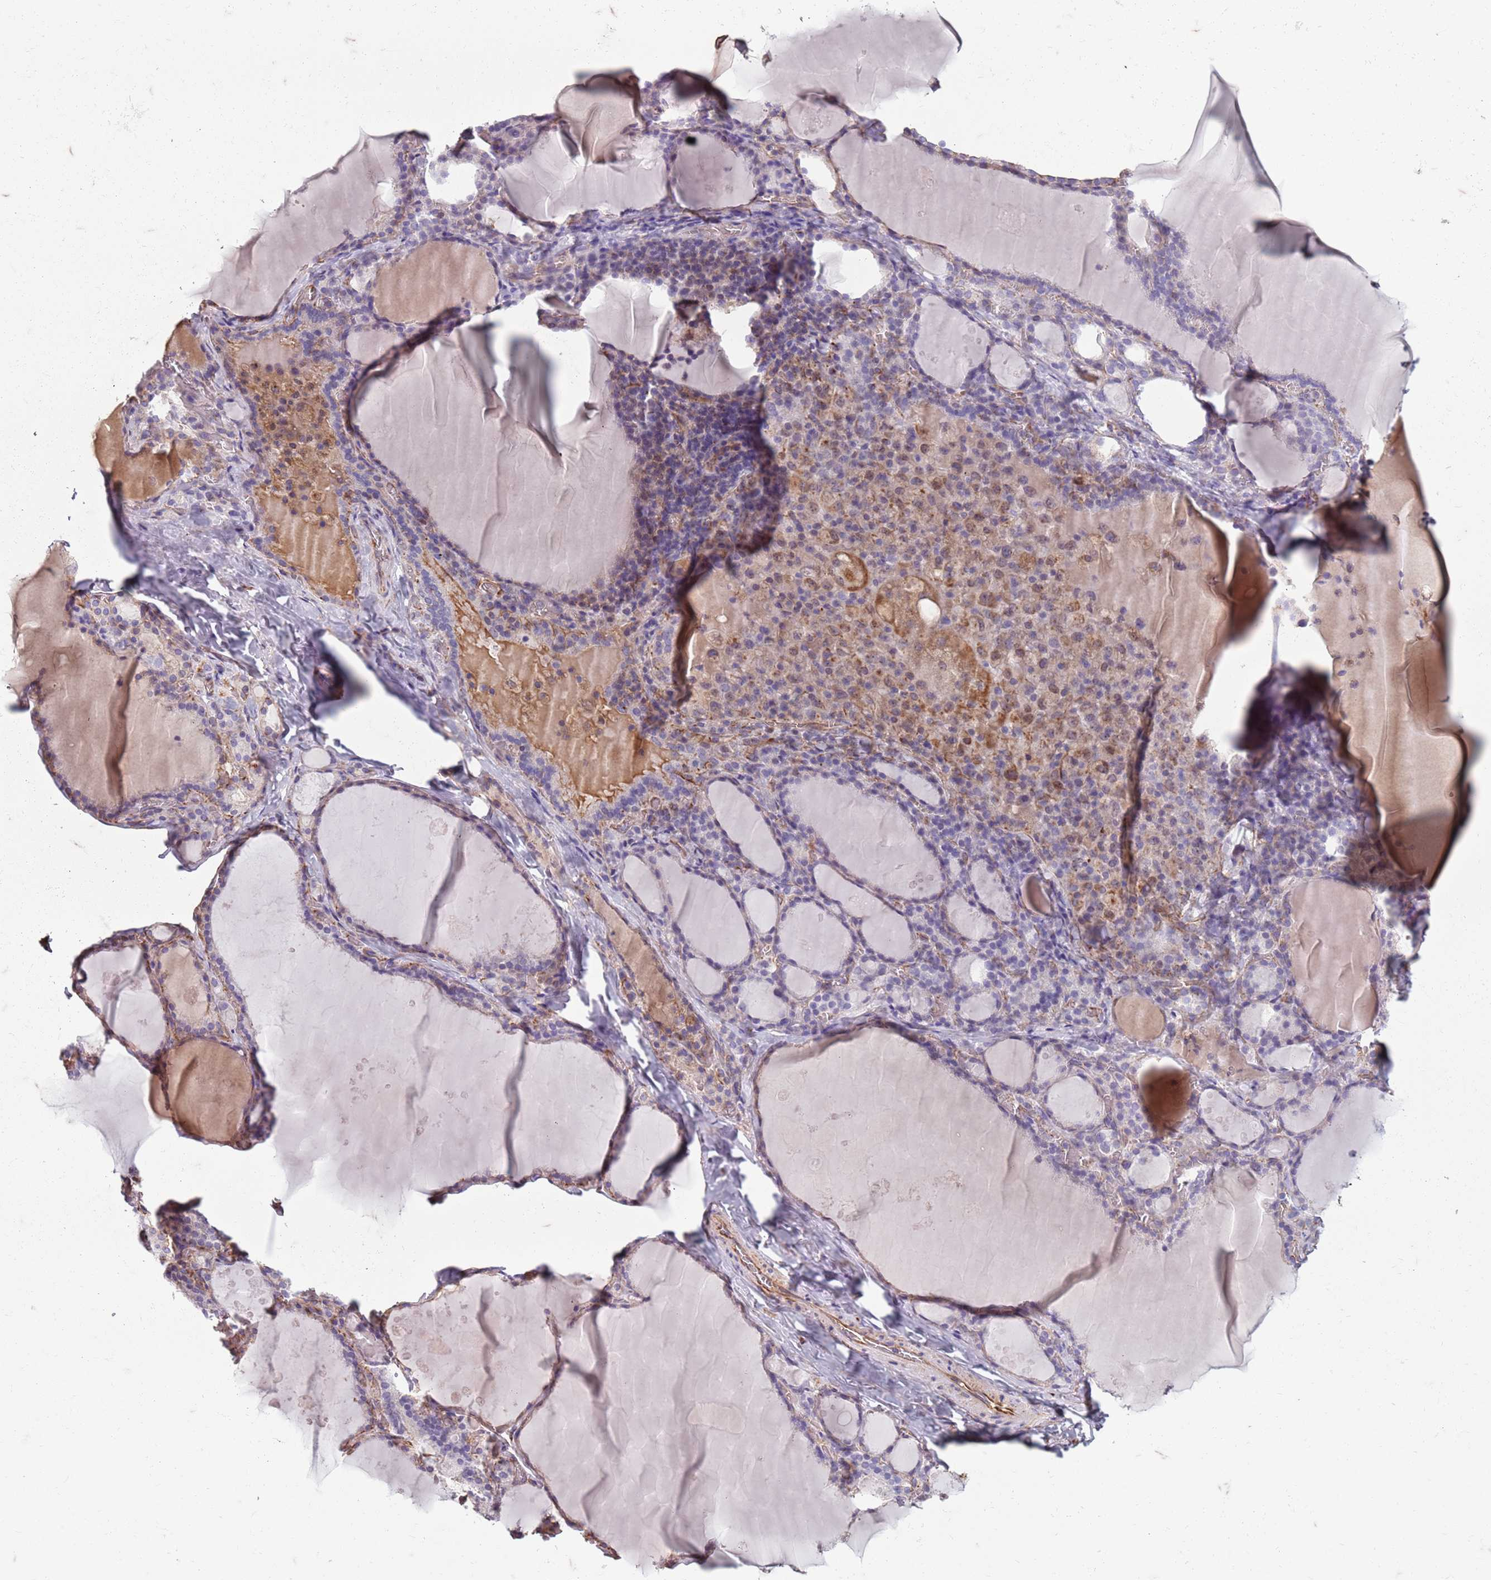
{"staining": {"intensity": "moderate", "quantity": "<25%", "location": "cytoplasmic/membranous"}, "tissue": "thyroid gland", "cell_type": "Glandular cells", "image_type": "normal", "snomed": [{"axis": "morphology", "description": "Normal tissue, NOS"}, {"axis": "topography", "description": "Thyroid gland"}], "caption": "Immunohistochemical staining of normal human thyroid gland displays <25% levels of moderate cytoplasmic/membranous protein staining in approximately <25% of glandular cells. (Brightfield microscopy of DAB IHC at high magnification).", "gene": "TAS2R38", "patient": {"sex": "male", "age": 56}}